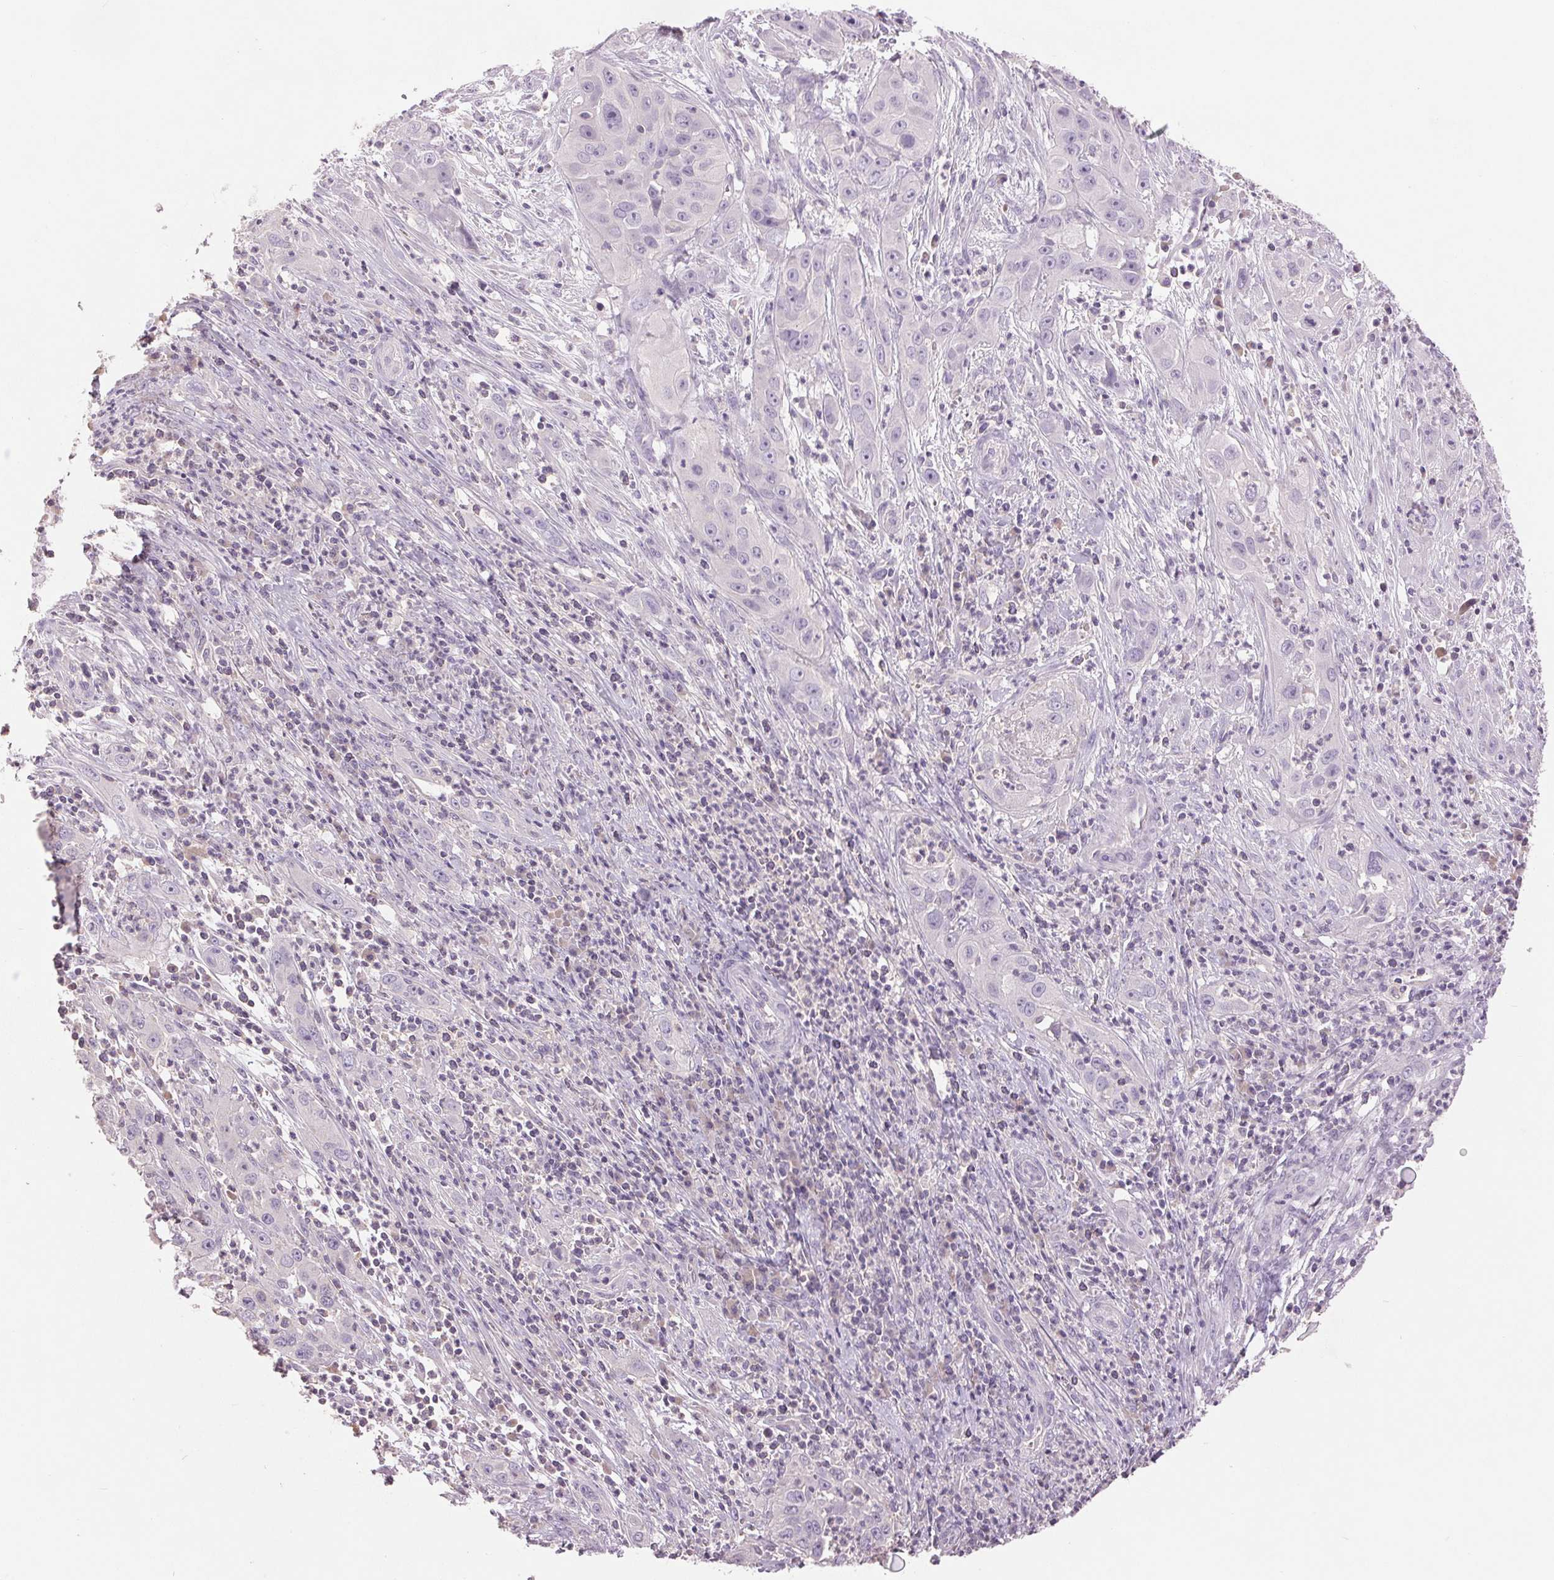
{"staining": {"intensity": "negative", "quantity": "none", "location": "none"}, "tissue": "cervical cancer", "cell_type": "Tumor cells", "image_type": "cancer", "snomed": [{"axis": "morphology", "description": "Squamous cell carcinoma, NOS"}, {"axis": "topography", "description": "Cervix"}], "caption": "Micrograph shows no significant protein staining in tumor cells of cervical squamous cell carcinoma.", "gene": "FXYD4", "patient": {"sex": "female", "age": 32}}